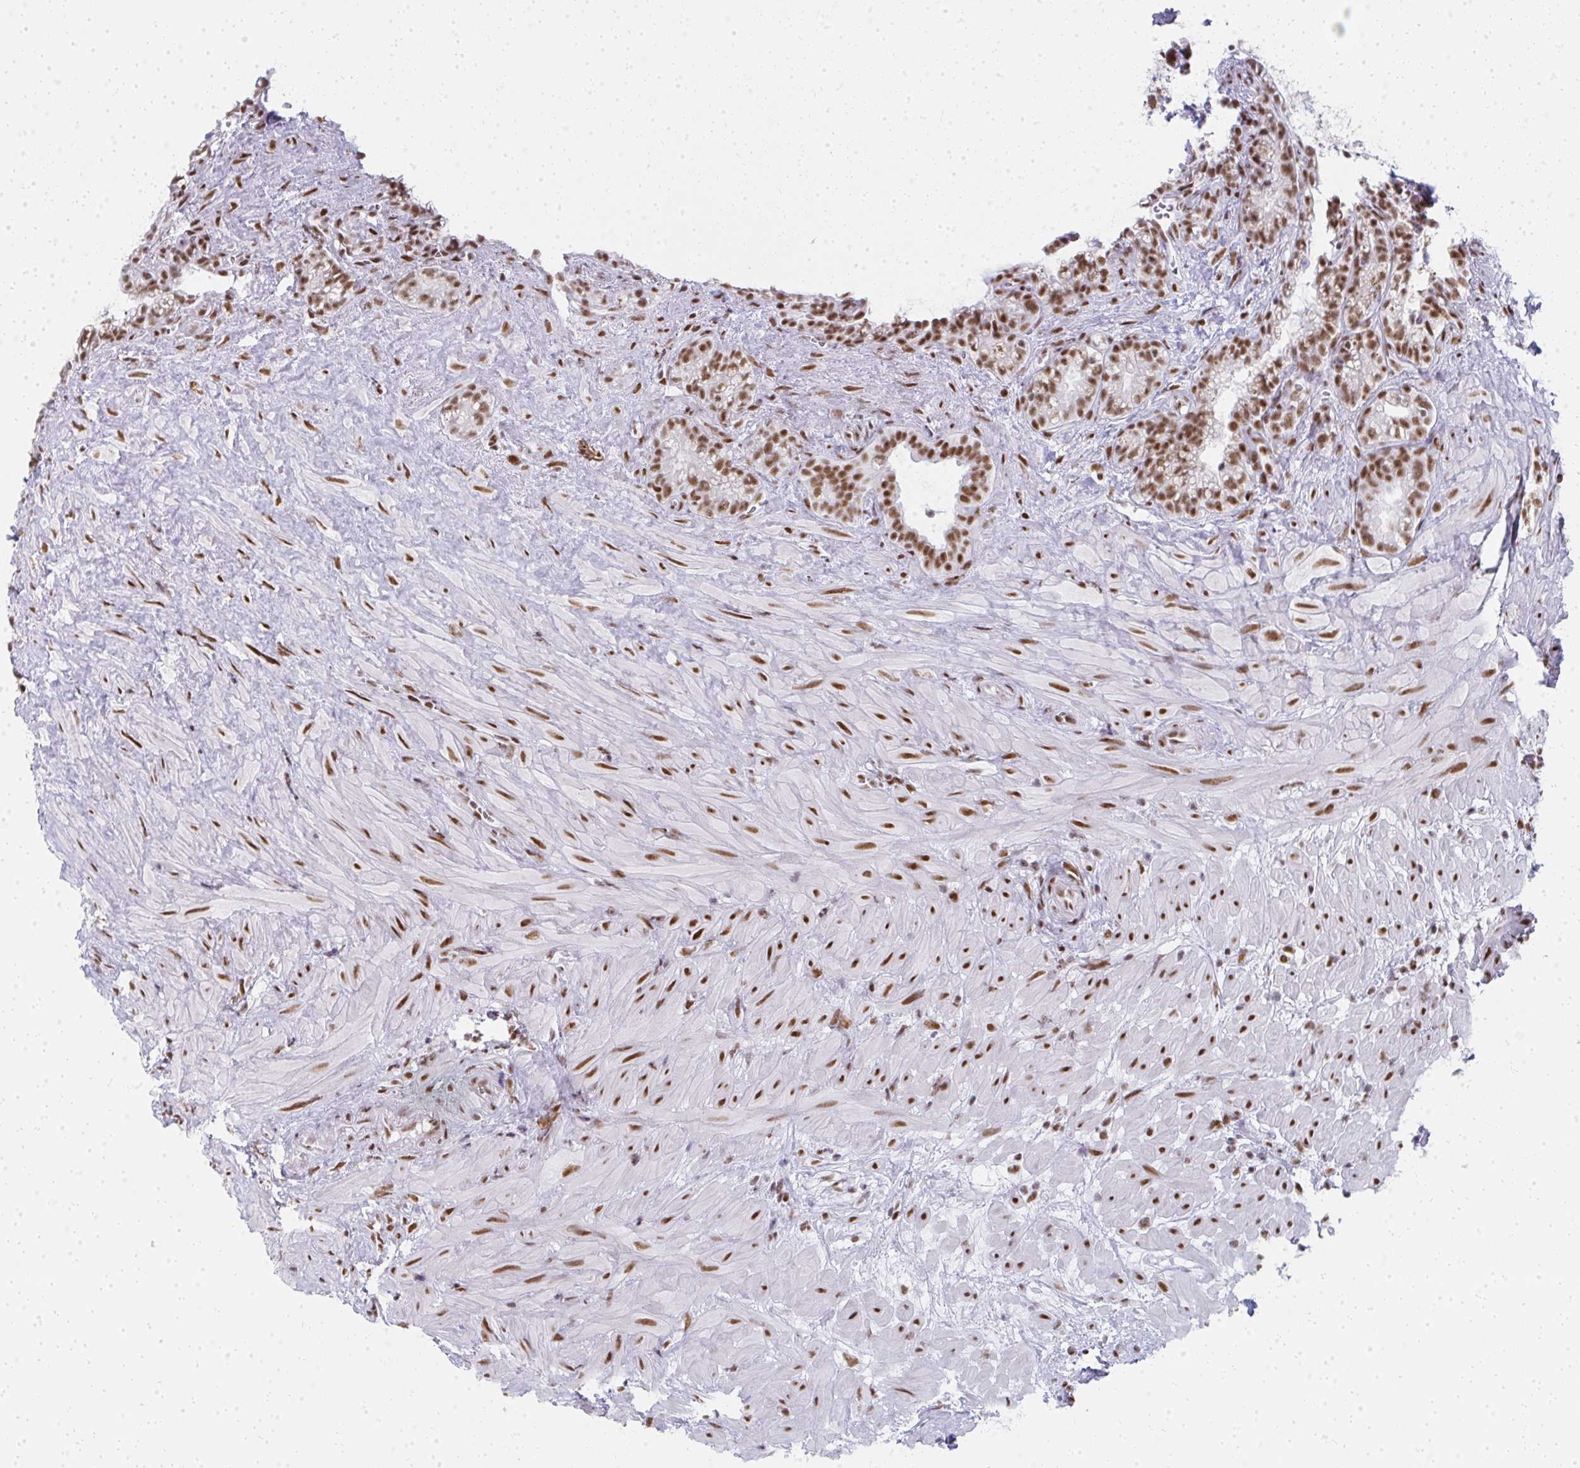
{"staining": {"intensity": "moderate", "quantity": ">75%", "location": "nuclear"}, "tissue": "seminal vesicle", "cell_type": "Glandular cells", "image_type": "normal", "snomed": [{"axis": "morphology", "description": "Normal tissue, NOS"}, {"axis": "topography", "description": "Seminal veicle"}], "caption": "This is an image of immunohistochemistry (IHC) staining of normal seminal vesicle, which shows moderate expression in the nuclear of glandular cells.", "gene": "CREBBP", "patient": {"sex": "male", "age": 76}}